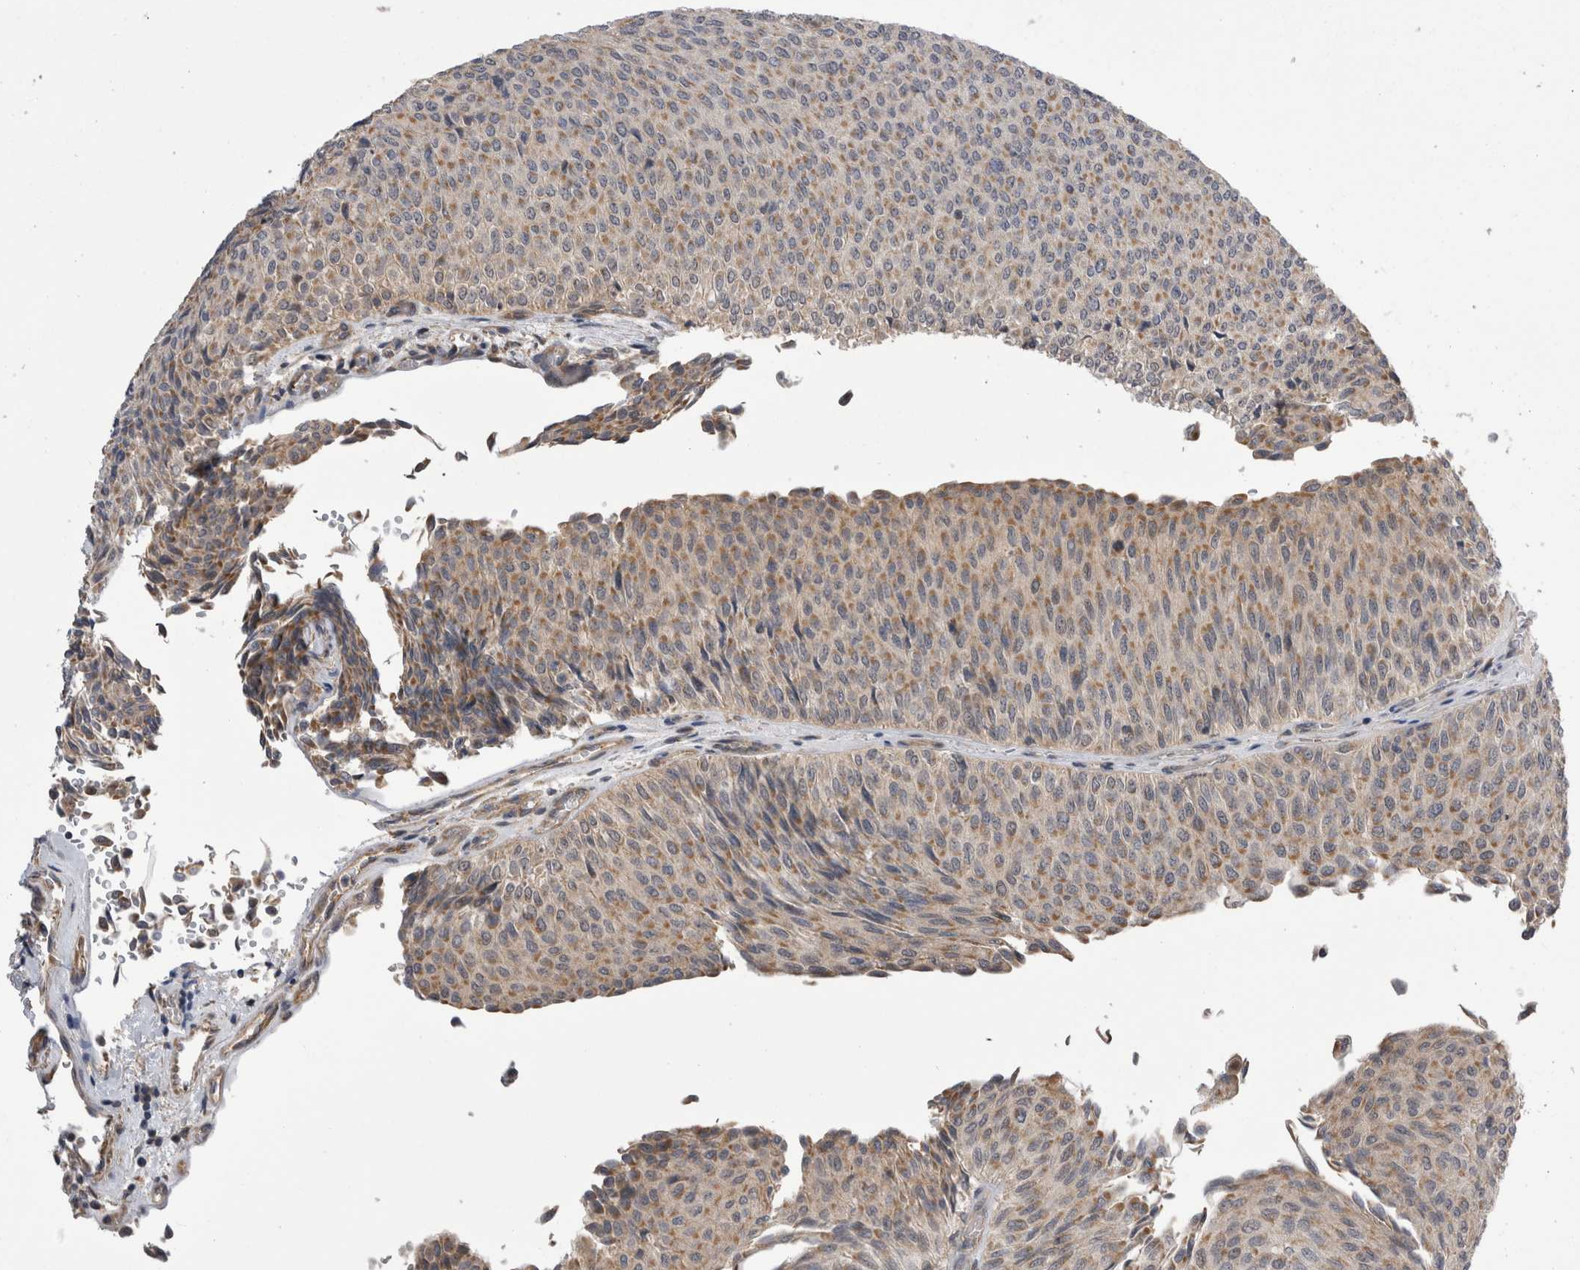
{"staining": {"intensity": "weak", "quantity": ">75%", "location": "cytoplasmic/membranous"}, "tissue": "urothelial cancer", "cell_type": "Tumor cells", "image_type": "cancer", "snomed": [{"axis": "morphology", "description": "Urothelial carcinoma, Low grade"}, {"axis": "topography", "description": "Urinary bladder"}], "caption": "Protein staining of low-grade urothelial carcinoma tissue displays weak cytoplasmic/membranous expression in about >75% of tumor cells.", "gene": "ARHGAP29", "patient": {"sex": "male", "age": 78}}